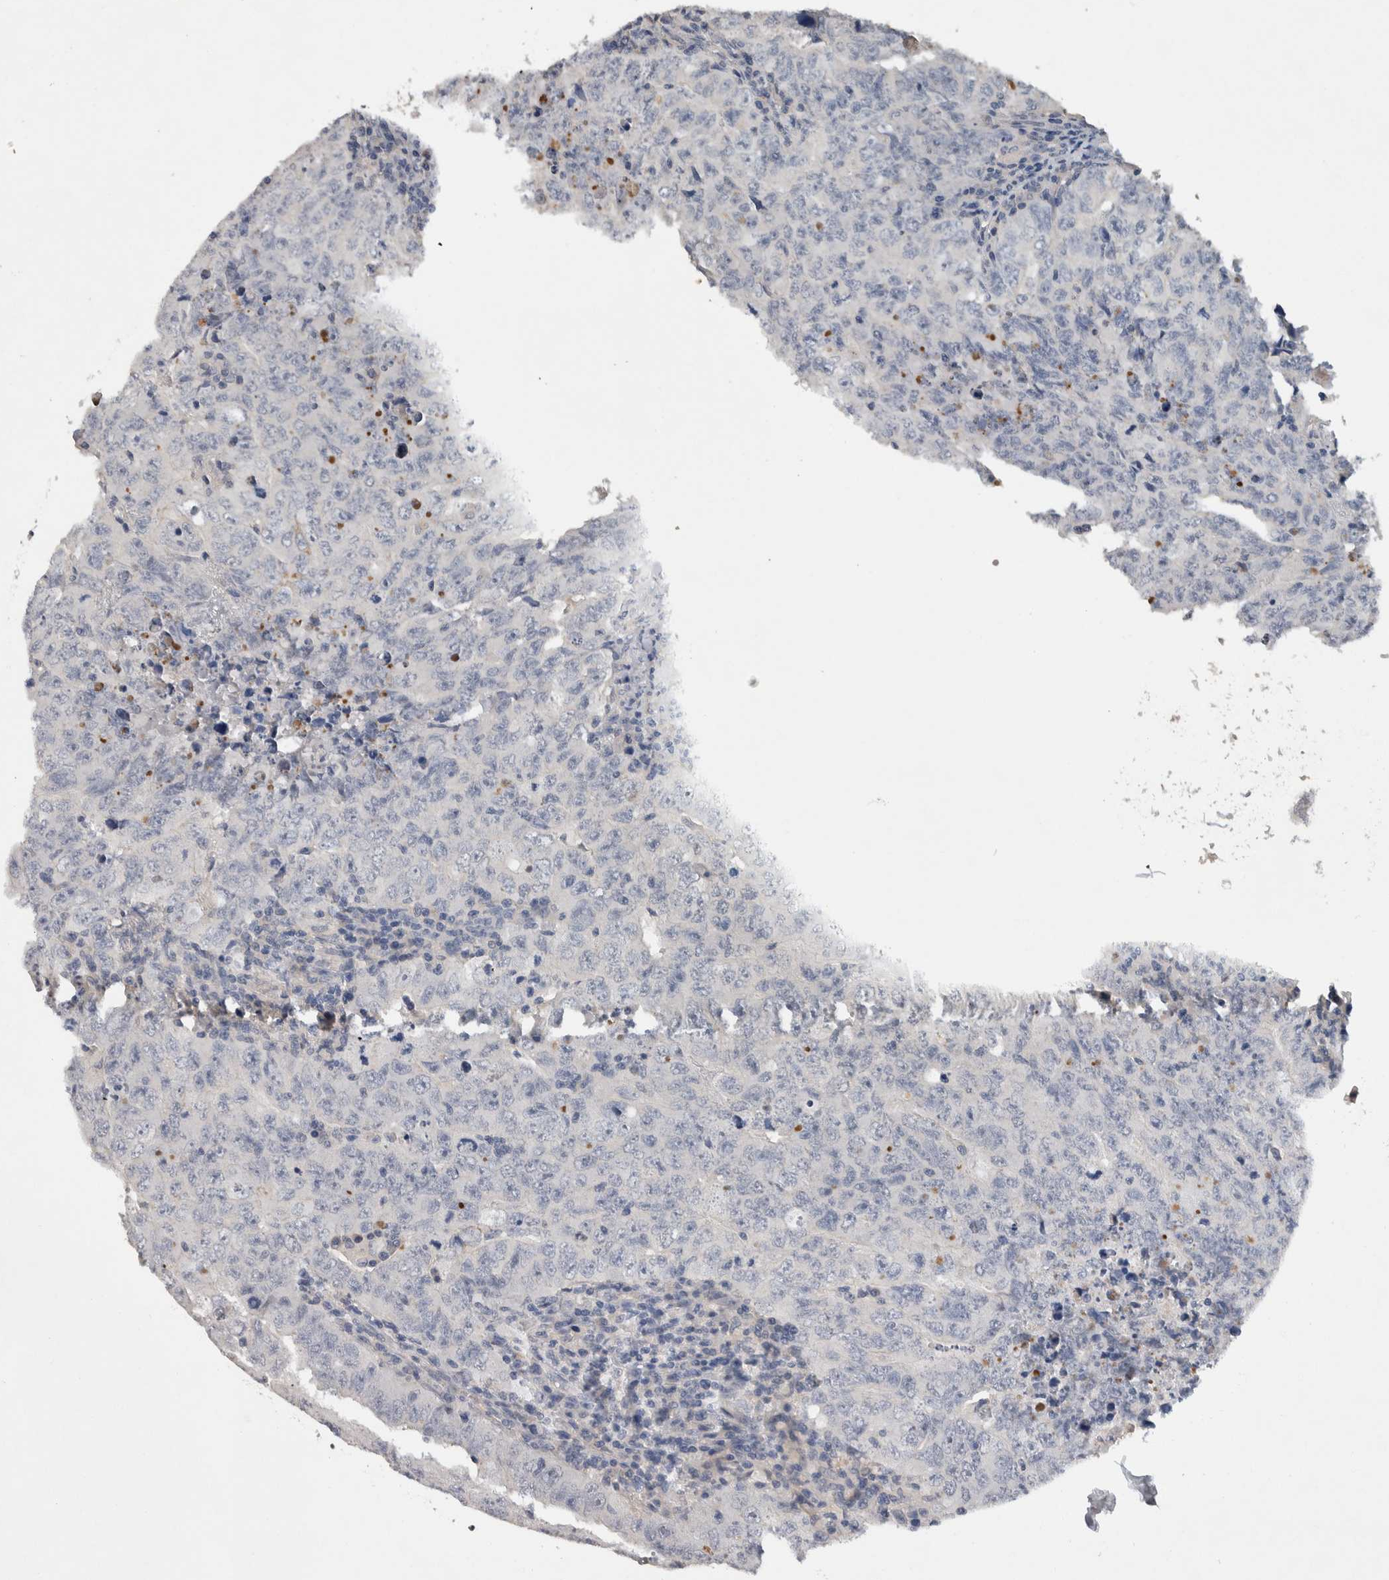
{"staining": {"intensity": "negative", "quantity": "none", "location": "none"}, "tissue": "testis cancer", "cell_type": "Tumor cells", "image_type": "cancer", "snomed": [{"axis": "morphology", "description": "Carcinoma, Embryonal, NOS"}, {"axis": "topography", "description": "Testis"}], "caption": "High power microscopy image of an immunohistochemistry image of embryonal carcinoma (testis), revealing no significant positivity in tumor cells.", "gene": "HEXD", "patient": {"sex": "male", "age": 26}}